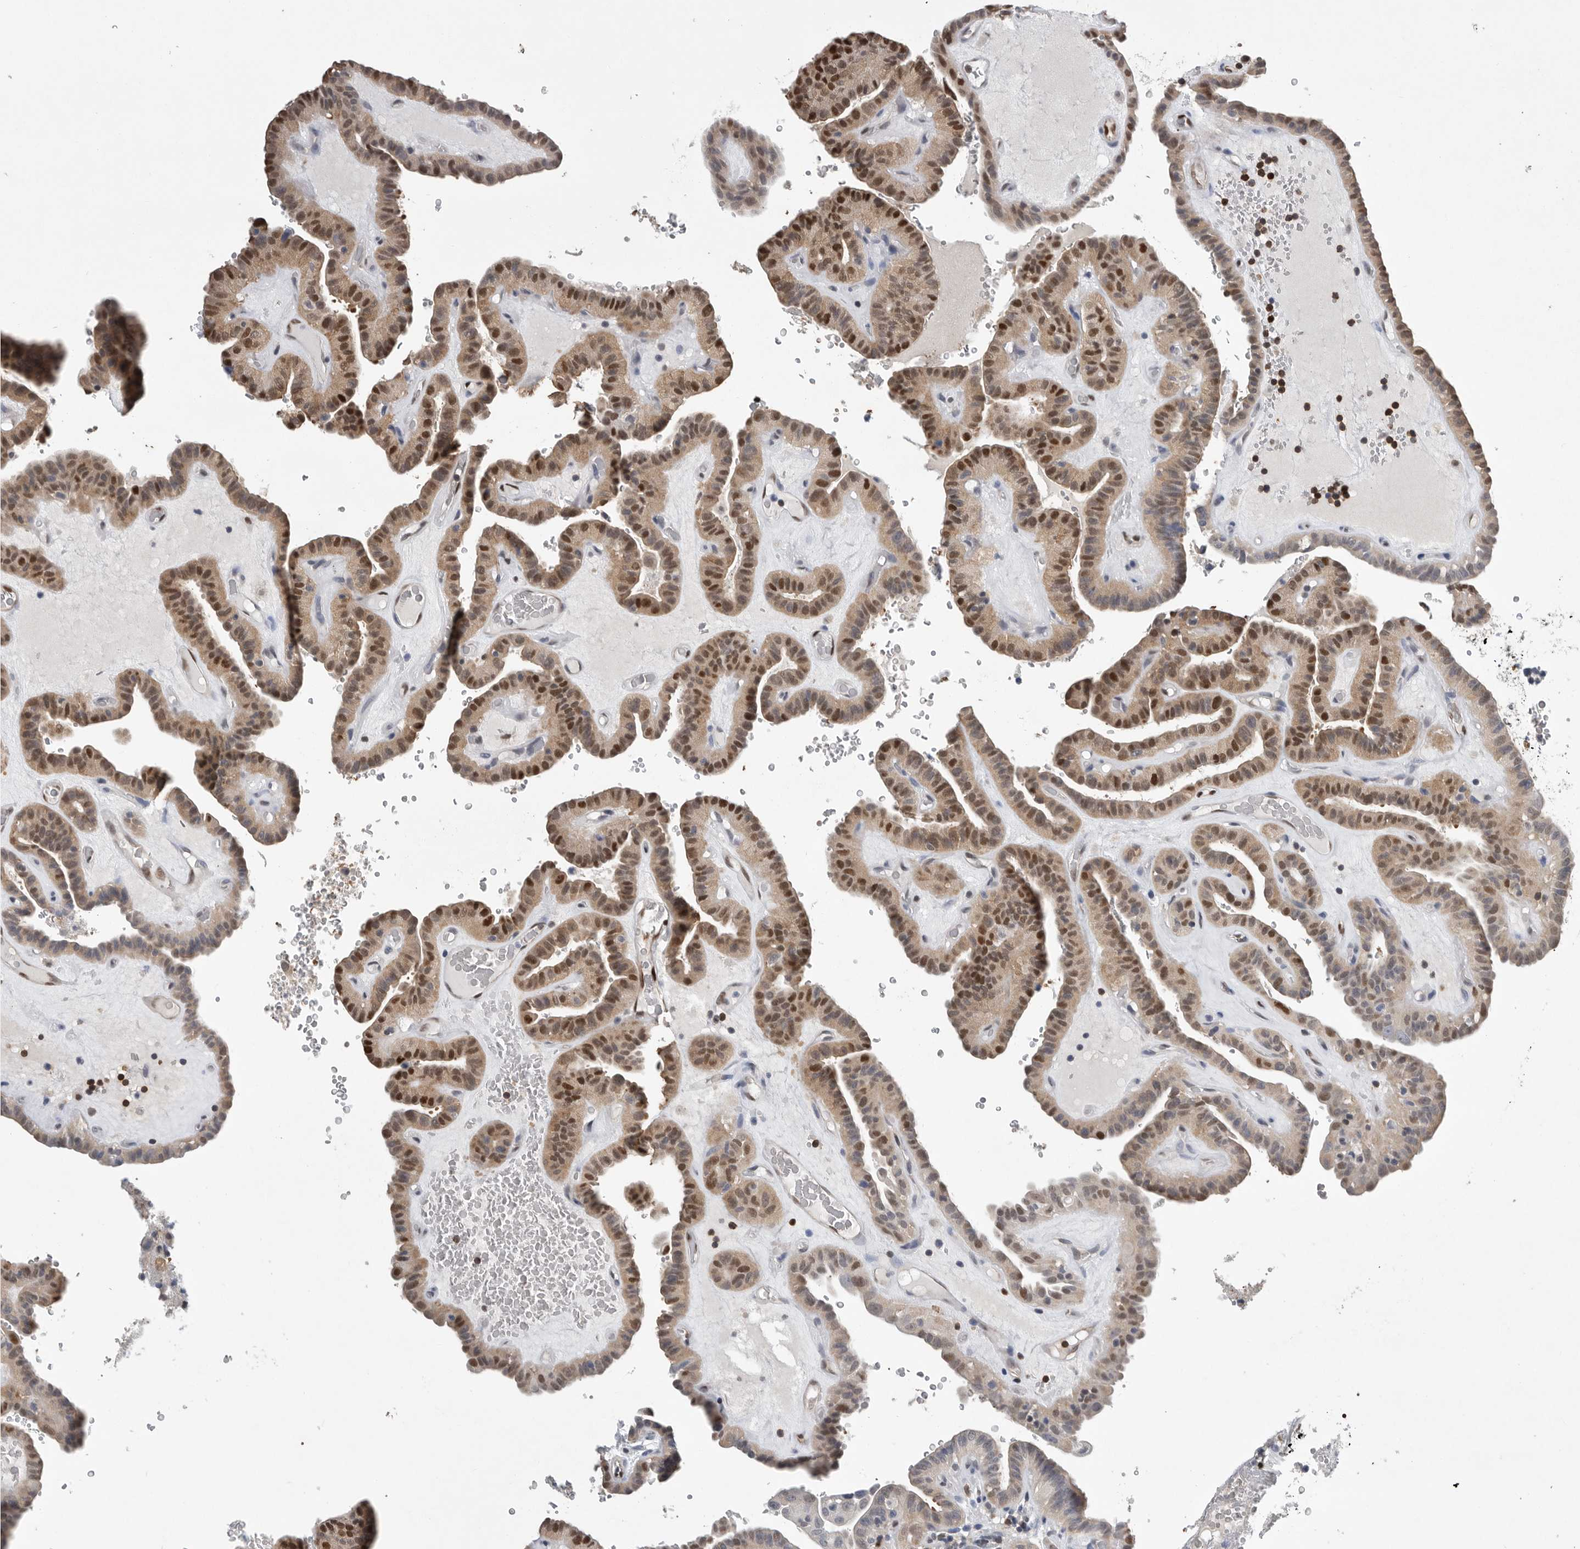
{"staining": {"intensity": "moderate", "quantity": ">75%", "location": "nuclear"}, "tissue": "thyroid cancer", "cell_type": "Tumor cells", "image_type": "cancer", "snomed": [{"axis": "morphology", "description": "Papillary adenocarcinoma, NOS"}, {"axis": "topography", "description": "Thyroid gland"}], "caption": "Moderate nuclear protein positivity is appreciated in approximately >75% of tumor cells in thyroid papillary adenocarcinoma. (DAB IHC with brightfield microscopy, high magnification).", "gene": "PDCD4", "patient": {"sex": "male", "age": 77}}